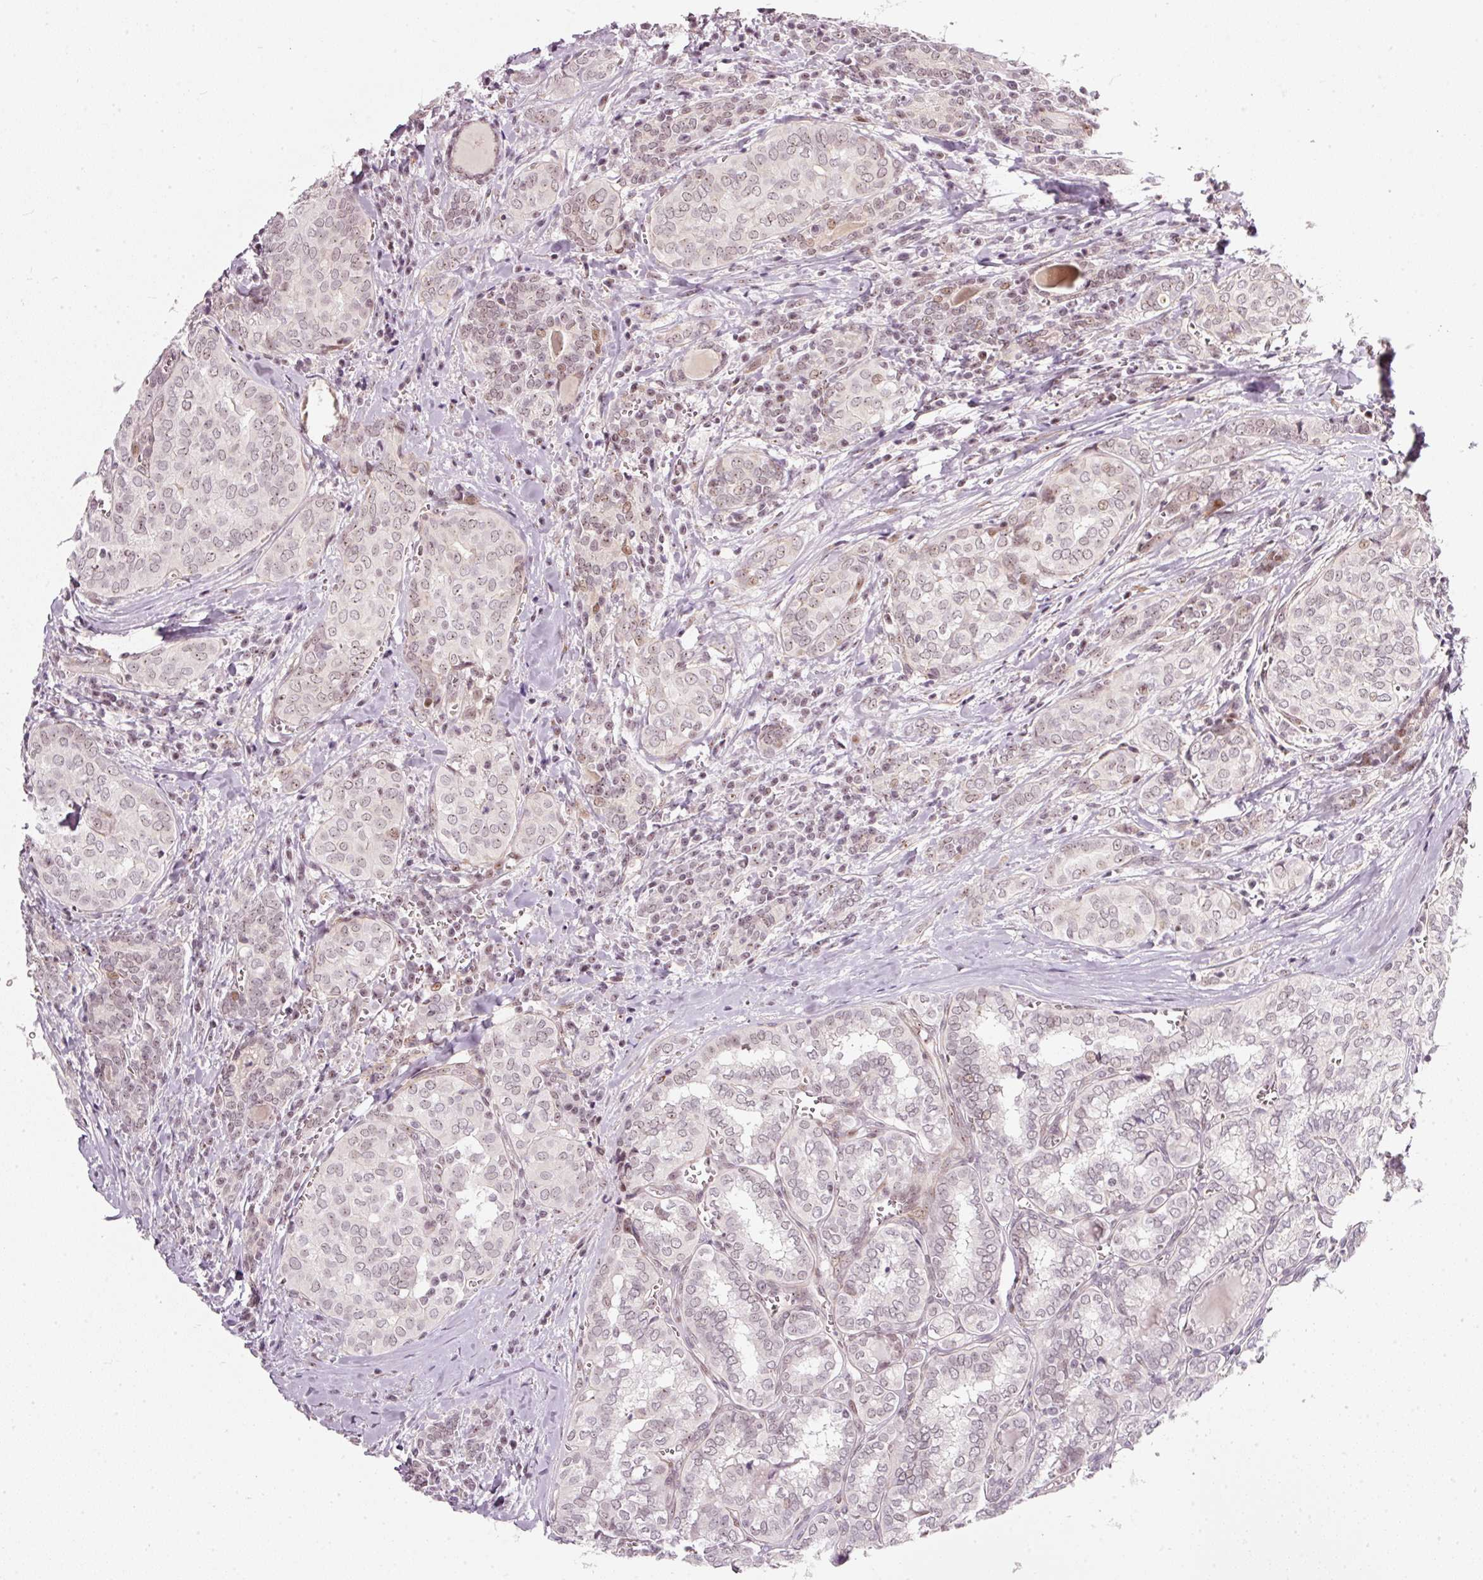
{"staining": {"intensity": "weak", "quantity": "25%-75%", "location": "nuclear"}, "tissue": "thyroid cancer", "cell_type": "Tumor cells", "image_type": "cancer", "snomed": [{"axis": "morphology", "description": "Papillary adenocarcinoma, NOS"}, {"axis": "topography", "description": "Thyroid gland"}], "caption": "This is an image of immunohistochemistry (IHC) staining of thyroid cancer (papillary adenocarcinoma), which shows weak staining in the nuclear of tumor cells.", "gene": "MXRA8", "patient": {"sex": "female", "age": 30}}